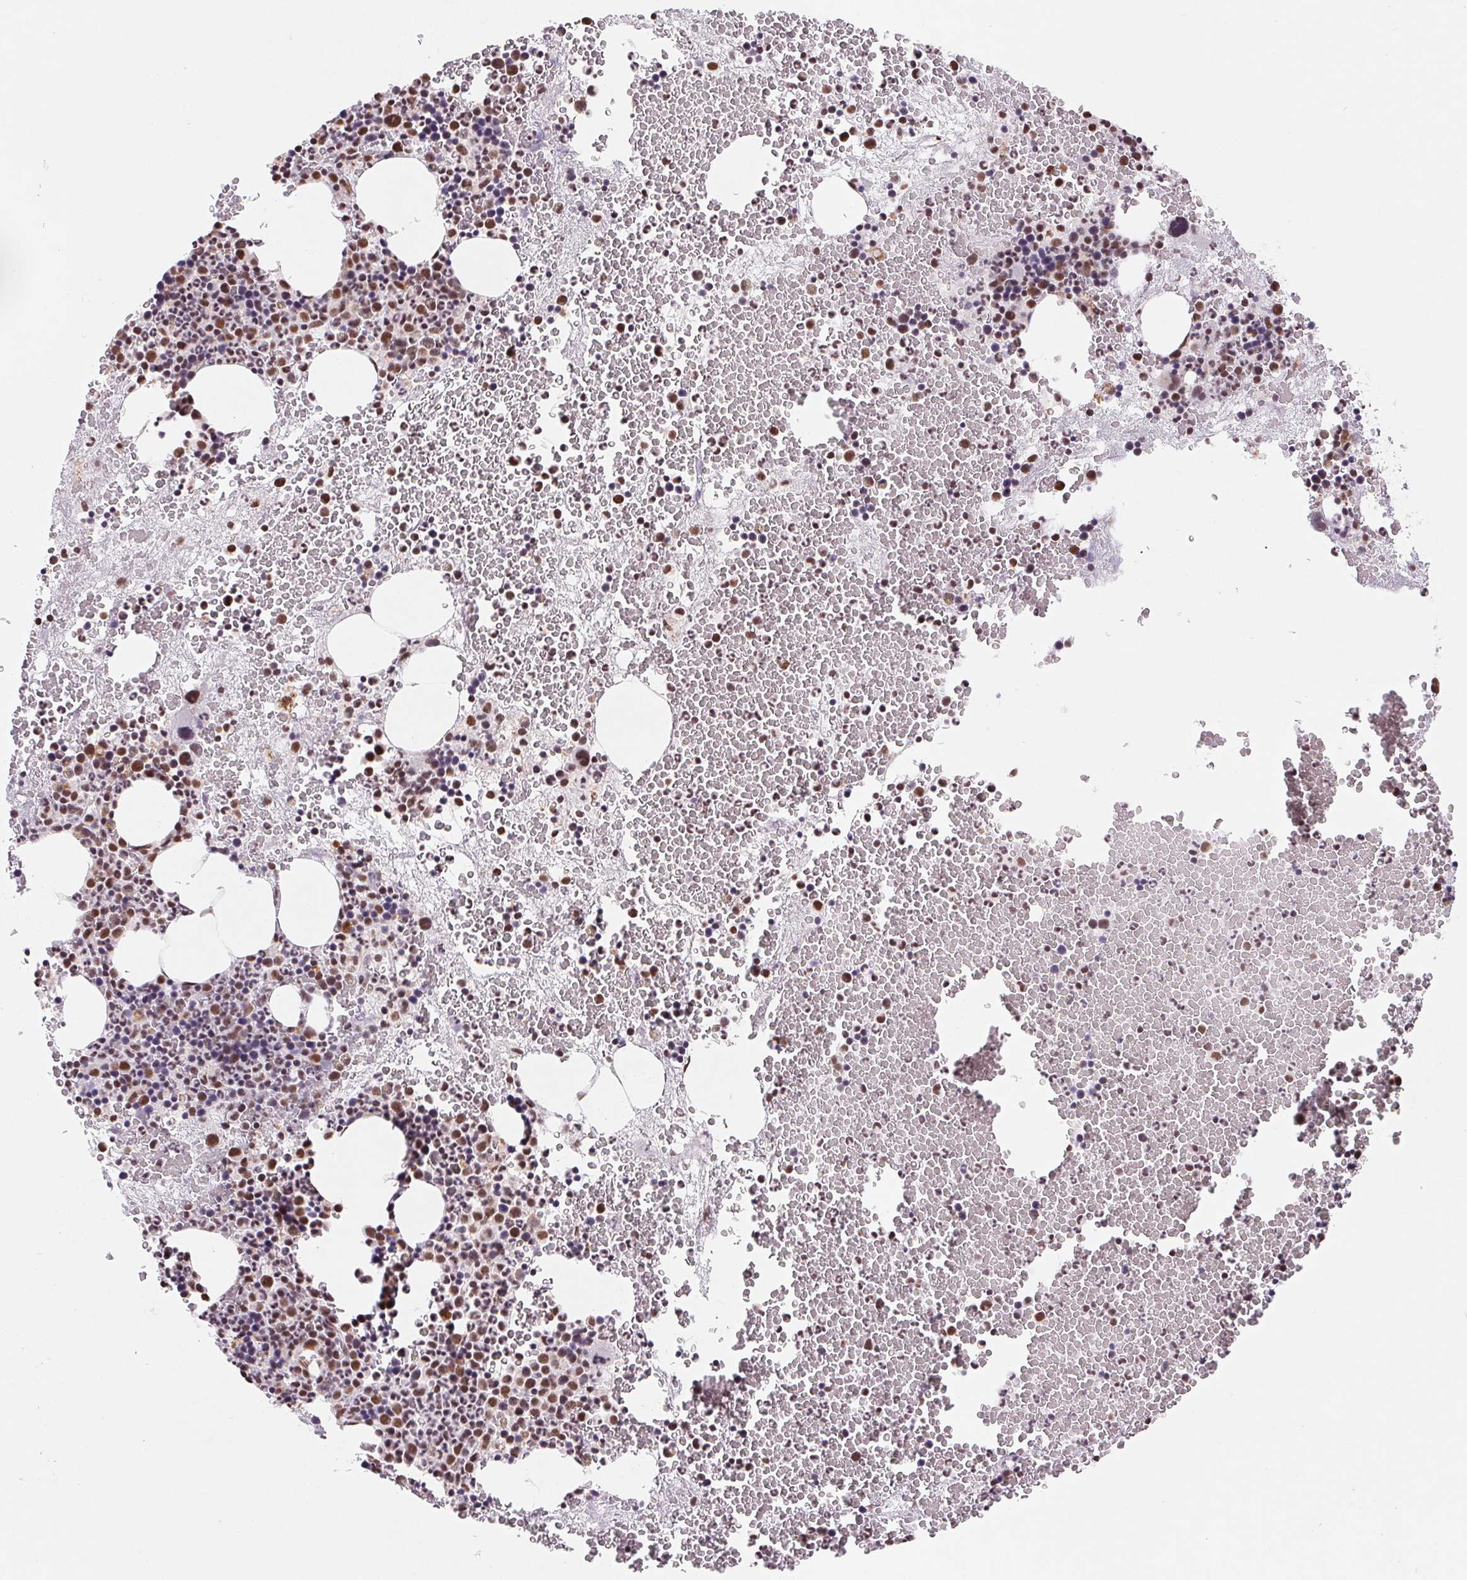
{"staining": {"intensity": "moderate", "quantity": "25%-75%", "location": "nuclear"}, "tissue": "bone marrow", "cell_type": "Hematopoietic cells", "image_type": "normal", "snomed": [{"axis": "morphology", "description": "Normal tissue, NOS"}, {"axis": "topography", "description": "Bone marrow"}], "caption": "This image reveals immunohistochemistry (IHC) staining of normal human bone marrow, with medium moderate nuclear positivity in about 25%-75% of hematopoietic cells.", "gene": "SNRPG", "patient": {"sex": "male", "age": 44}}